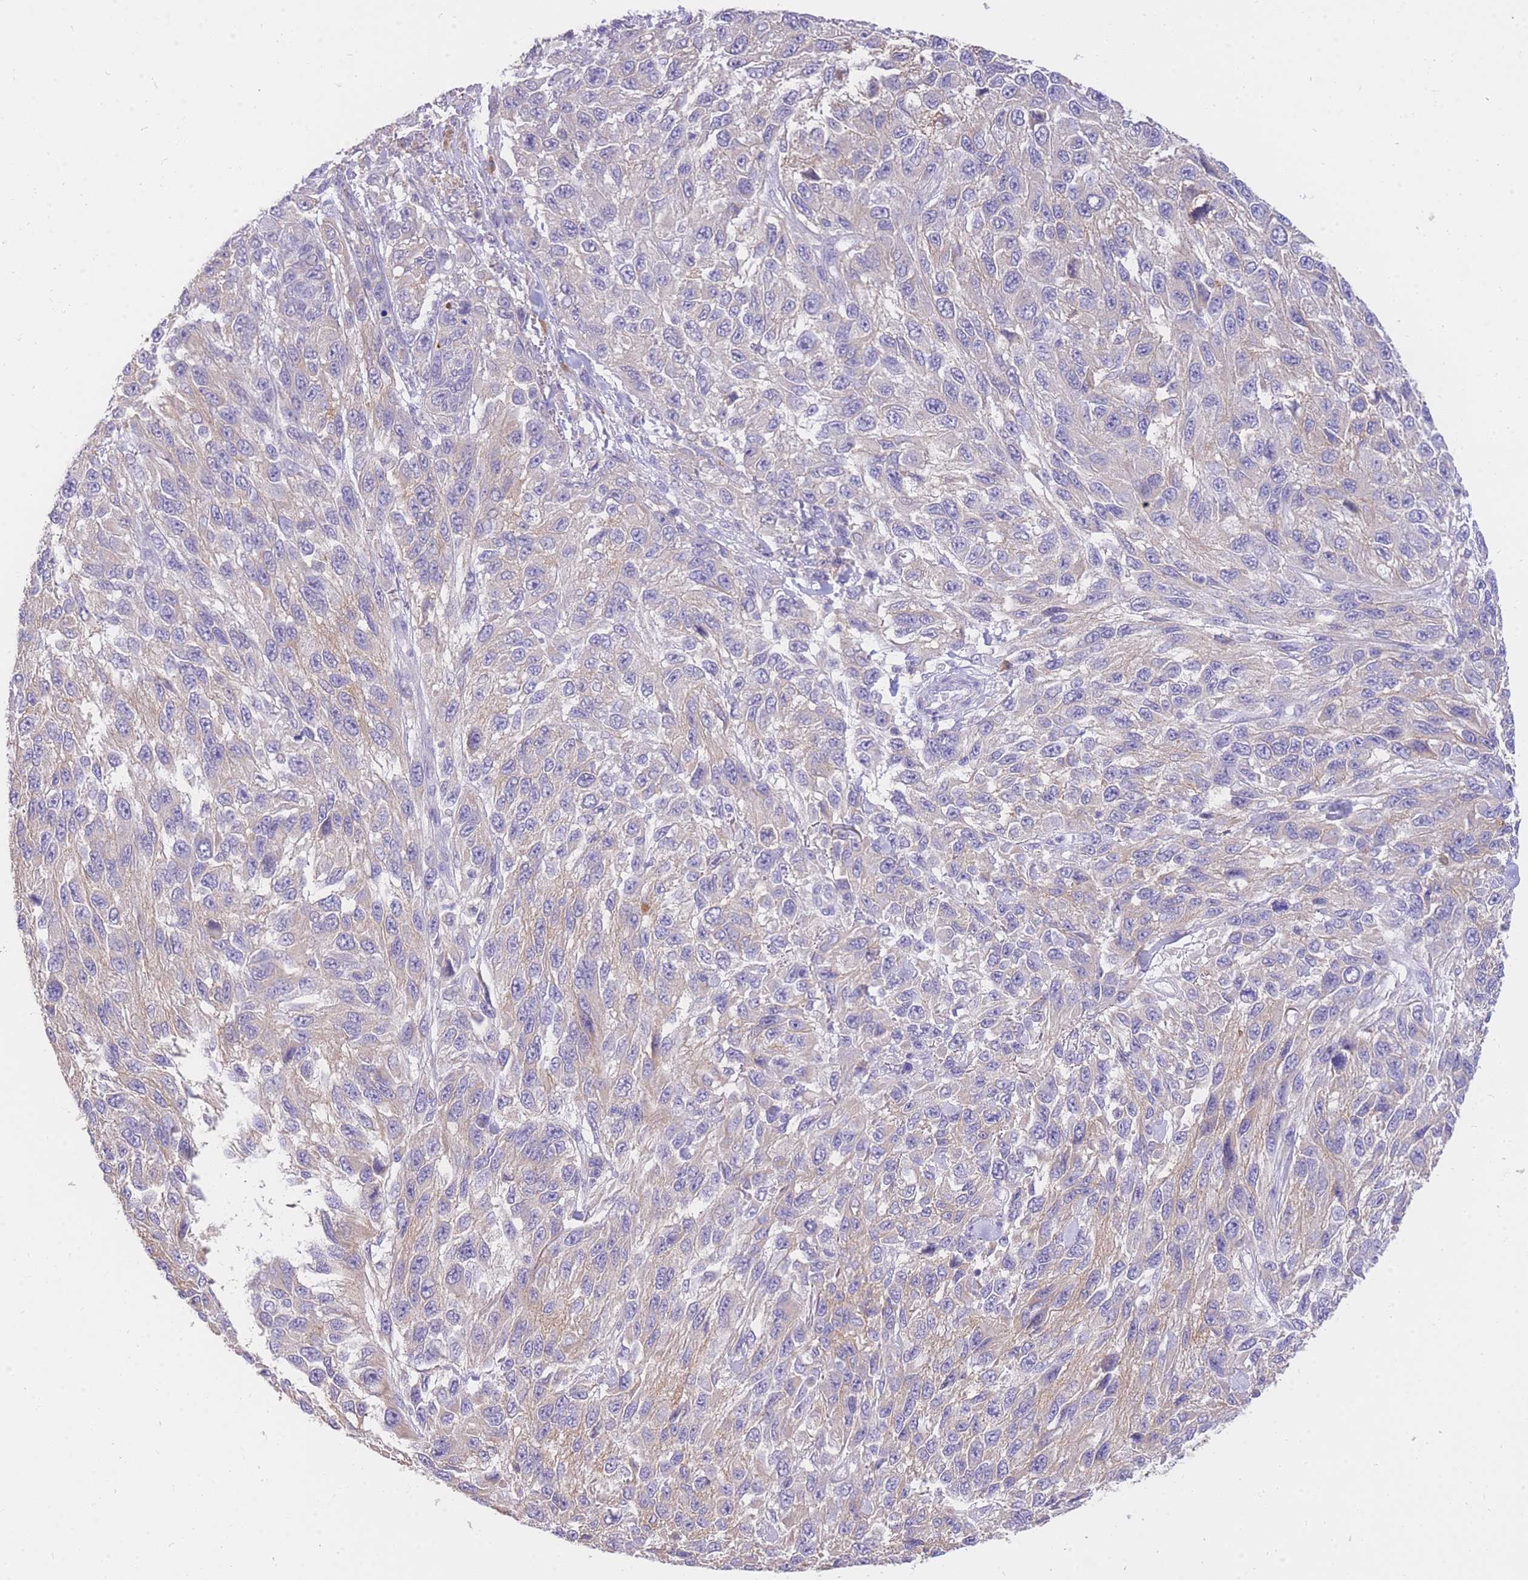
{"staining": {"intensity": "negative", "quantity": "none", "location": "none"}, "tissue": "melanoma", "cell_type": "Tumor cells", "image_type": "cancer", "snomed": [{"axis": "morphology", "description": "Malignant melanoma, NOS"}, {"axis": "topography", "description": "Skin"}], "caption": "DAB (3,3'-diaminobenzidine) immunohistochemical staining of melanoma displays no significant positivity in tumor cells. (DAB (3,3'-diaminobenzidine) immunohistochemistry (IHC), high magnification).", "gene": "C2orf88", "patient": {"sex": "female", "age": 96}}